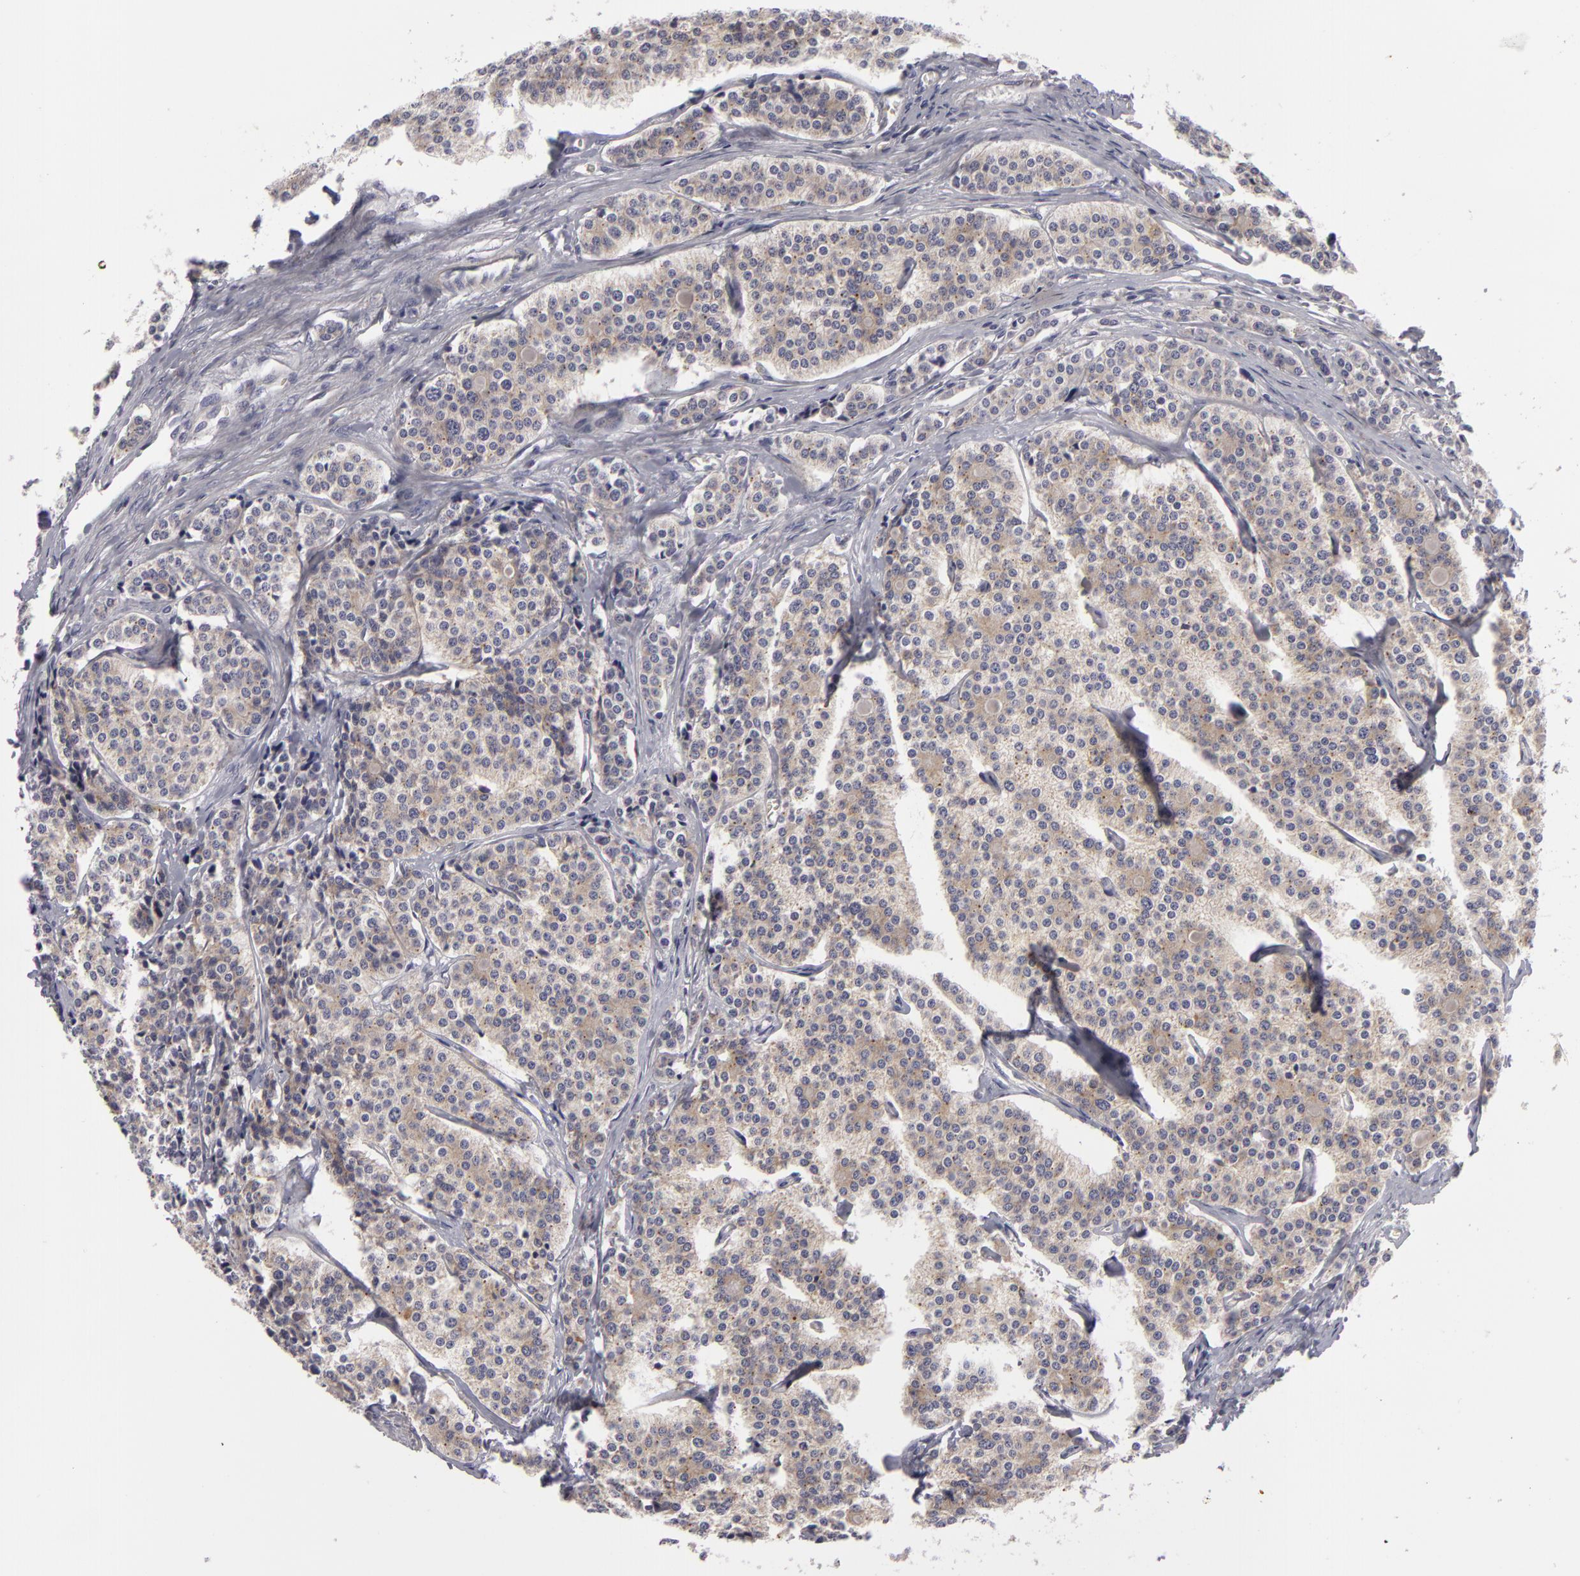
{"staining": {"intensity": "weak", "quantity": ">75%", "location": "cytoplasmic/membranous"}, "tissue": "carcinoid", "cell_type": "Tumor cells", "image_type": "cancer", "snomed": [{"axis": "morphology", "description": "Carcinoid, malignant, NOS"}, {"axis": "topography", "description": "Small intestine"}], "caption": "Immunohistochemical staining of carcinoid (malignant) exhibits weak cytoplasmic/membranous protein staining in approximately >75% of tumor cells.", "gene": "ATP2B3", "patient": {"sex": "male", "age": 63}}